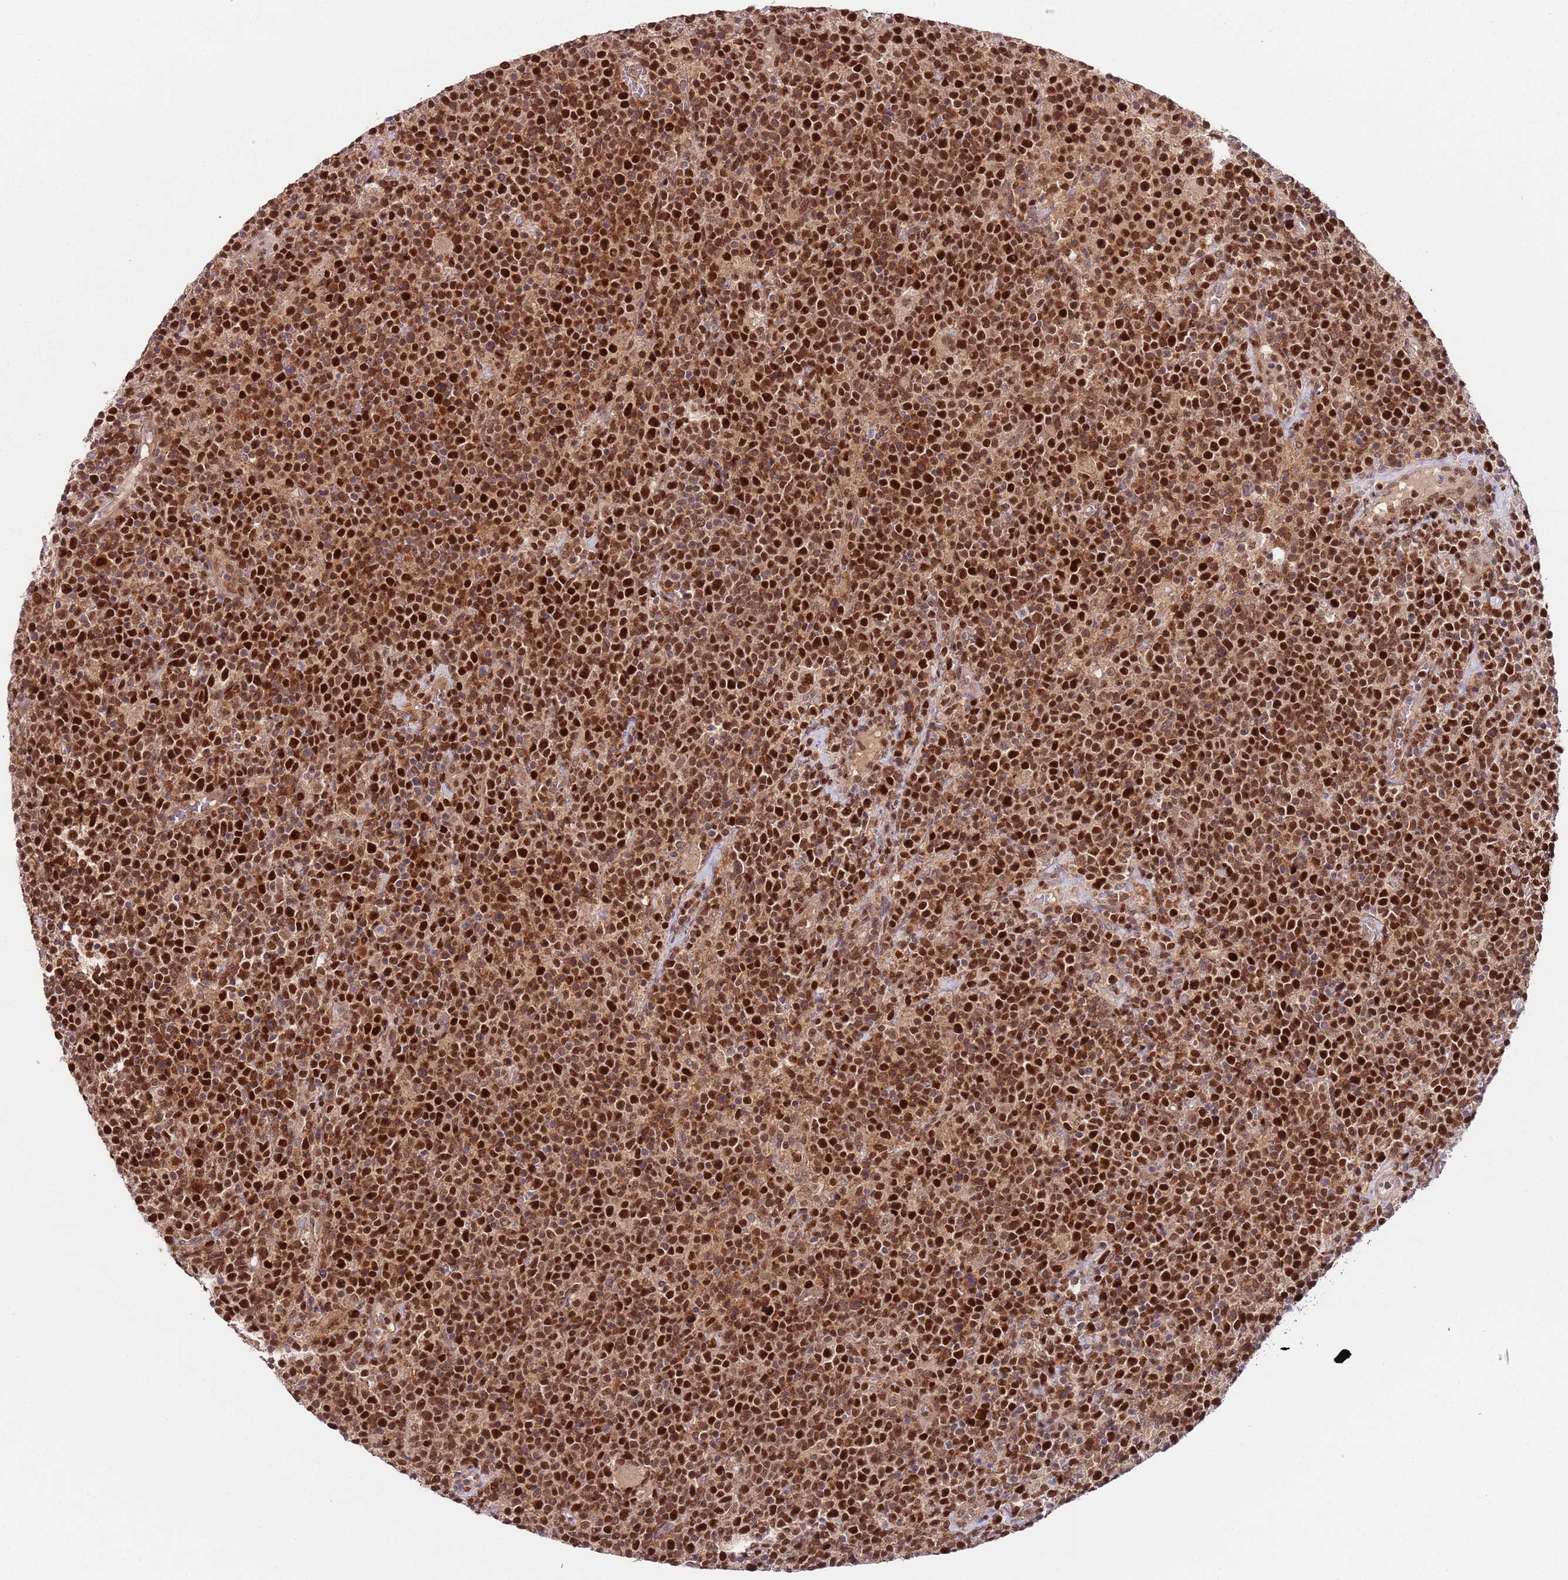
{"staining": {"intensity": "strong", "quantity": ">75%", "location": "nuclear"}, "tissue": "lymphoma", "cell_type": "Tumor cells", "image_type": "cancer", "snomed": [{"axis": "morphology", "description": "Malignant lymphoma, non-Hodgkin's type, High grade"}, {"axis": "topography", "description": "Lymph node"}], "caption": "Protein analysis of high-grade malignant lymphoma, non-Hodgkin's type tissue reveals strong nuclear positivity in approximately >75% of tumor cells. The staining was performed using DAB, with brown indicating positive protein expression. Nuclei are stained blue with hematoxylin.", "gene": "RMND5B", "patient": {"sex": "male", "age": 61}}